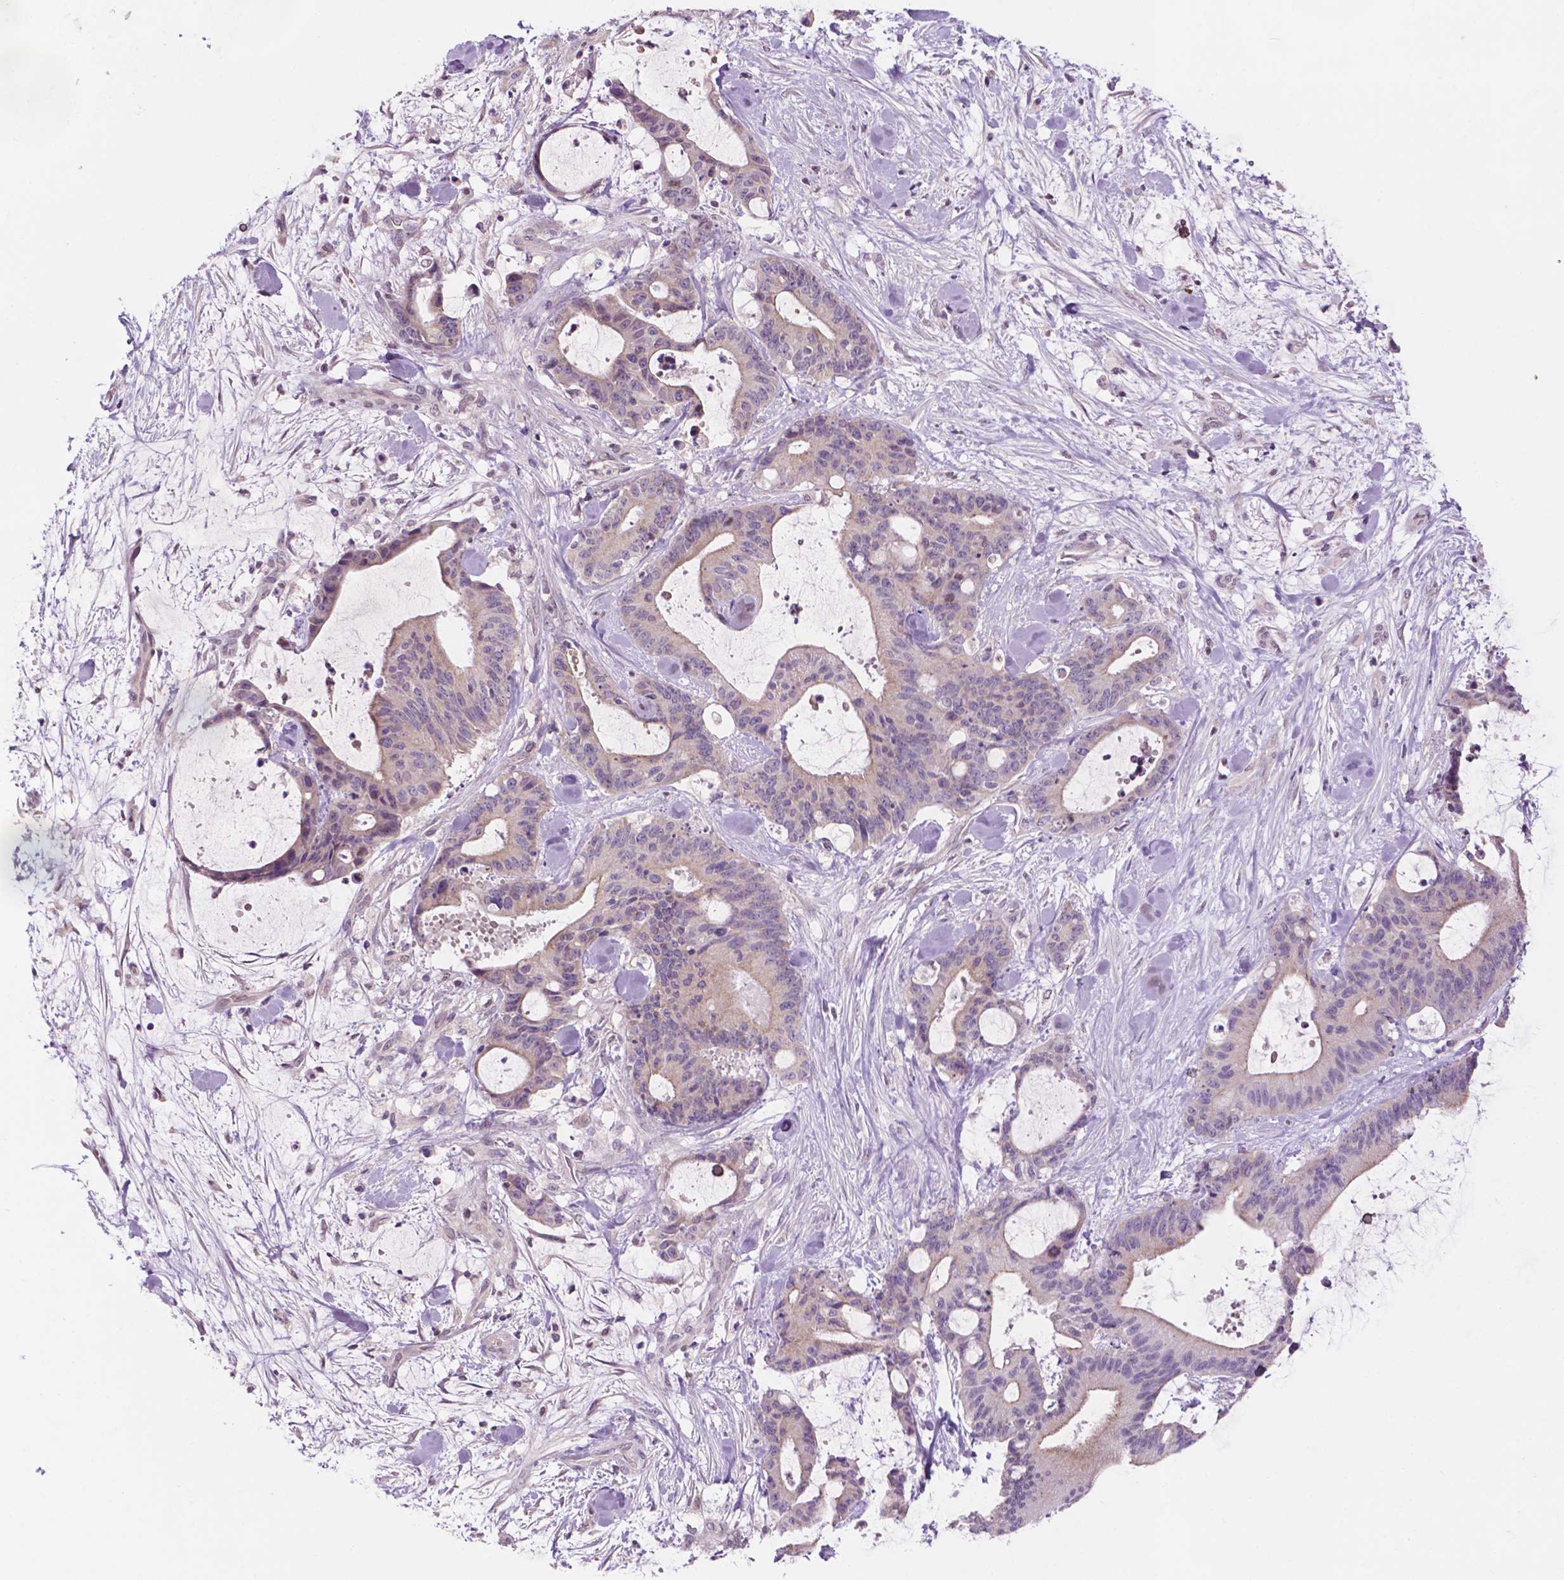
{"staining": {"intensity": "weak", "quantity": "<25%", "location": "cytoplasmic/membranous"}, "tissue": "liver cancer", "cell_type": "Tumor cells", "image_type": "cancer", "snomed": [{"axis": "morphology", "description": "Cholangiocarcinoma"}, {"axis": "topography", "description": "Liver"}], "caption": "The histopathology image demonstrates no significant expression in tumor cells of cholangiocarcinoma (liver).", "gene": "FAM50B", "patient": {"sex": "female", "age": 73}}